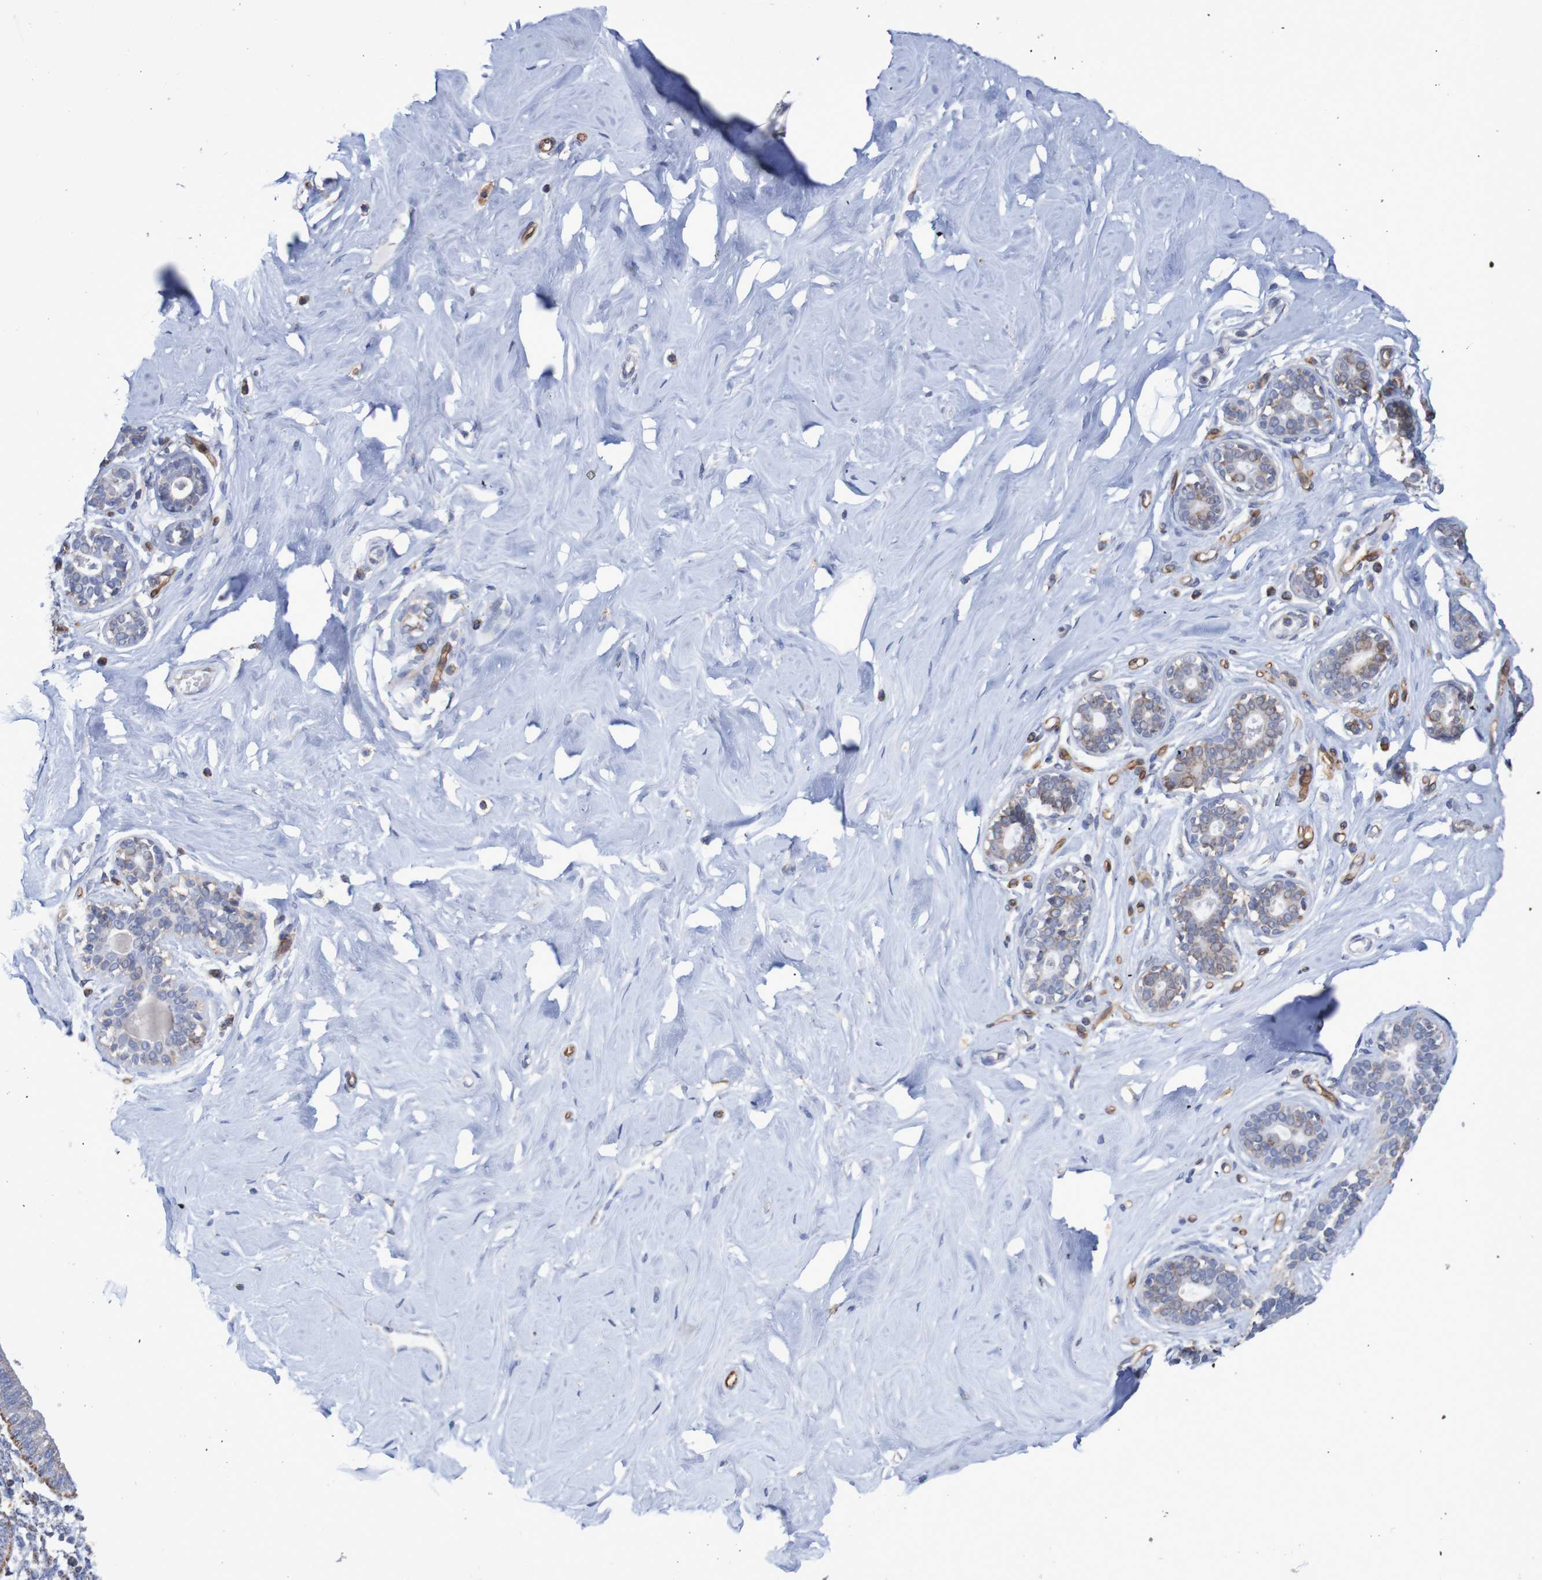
{"staining": {"intensity": "negative", "quantity": "none", "location": "none"}, "tissue": "breast", "cell_type": "Adipocytes", "image_type": "normal", "snomed": [{"axis": "morphology", "description": "Normal tissue, NOS"}, {"axis": "topography", "description": "Breast"}], "caption": "High power microscopy photomicrograph of an immunohistochemistry image of unremarkable breast, revealing no significant expression in adipocytes. Nuclei are stained in blue.", "gene": "MMEL1", "patient": {"sex": "female", "age": 23}}